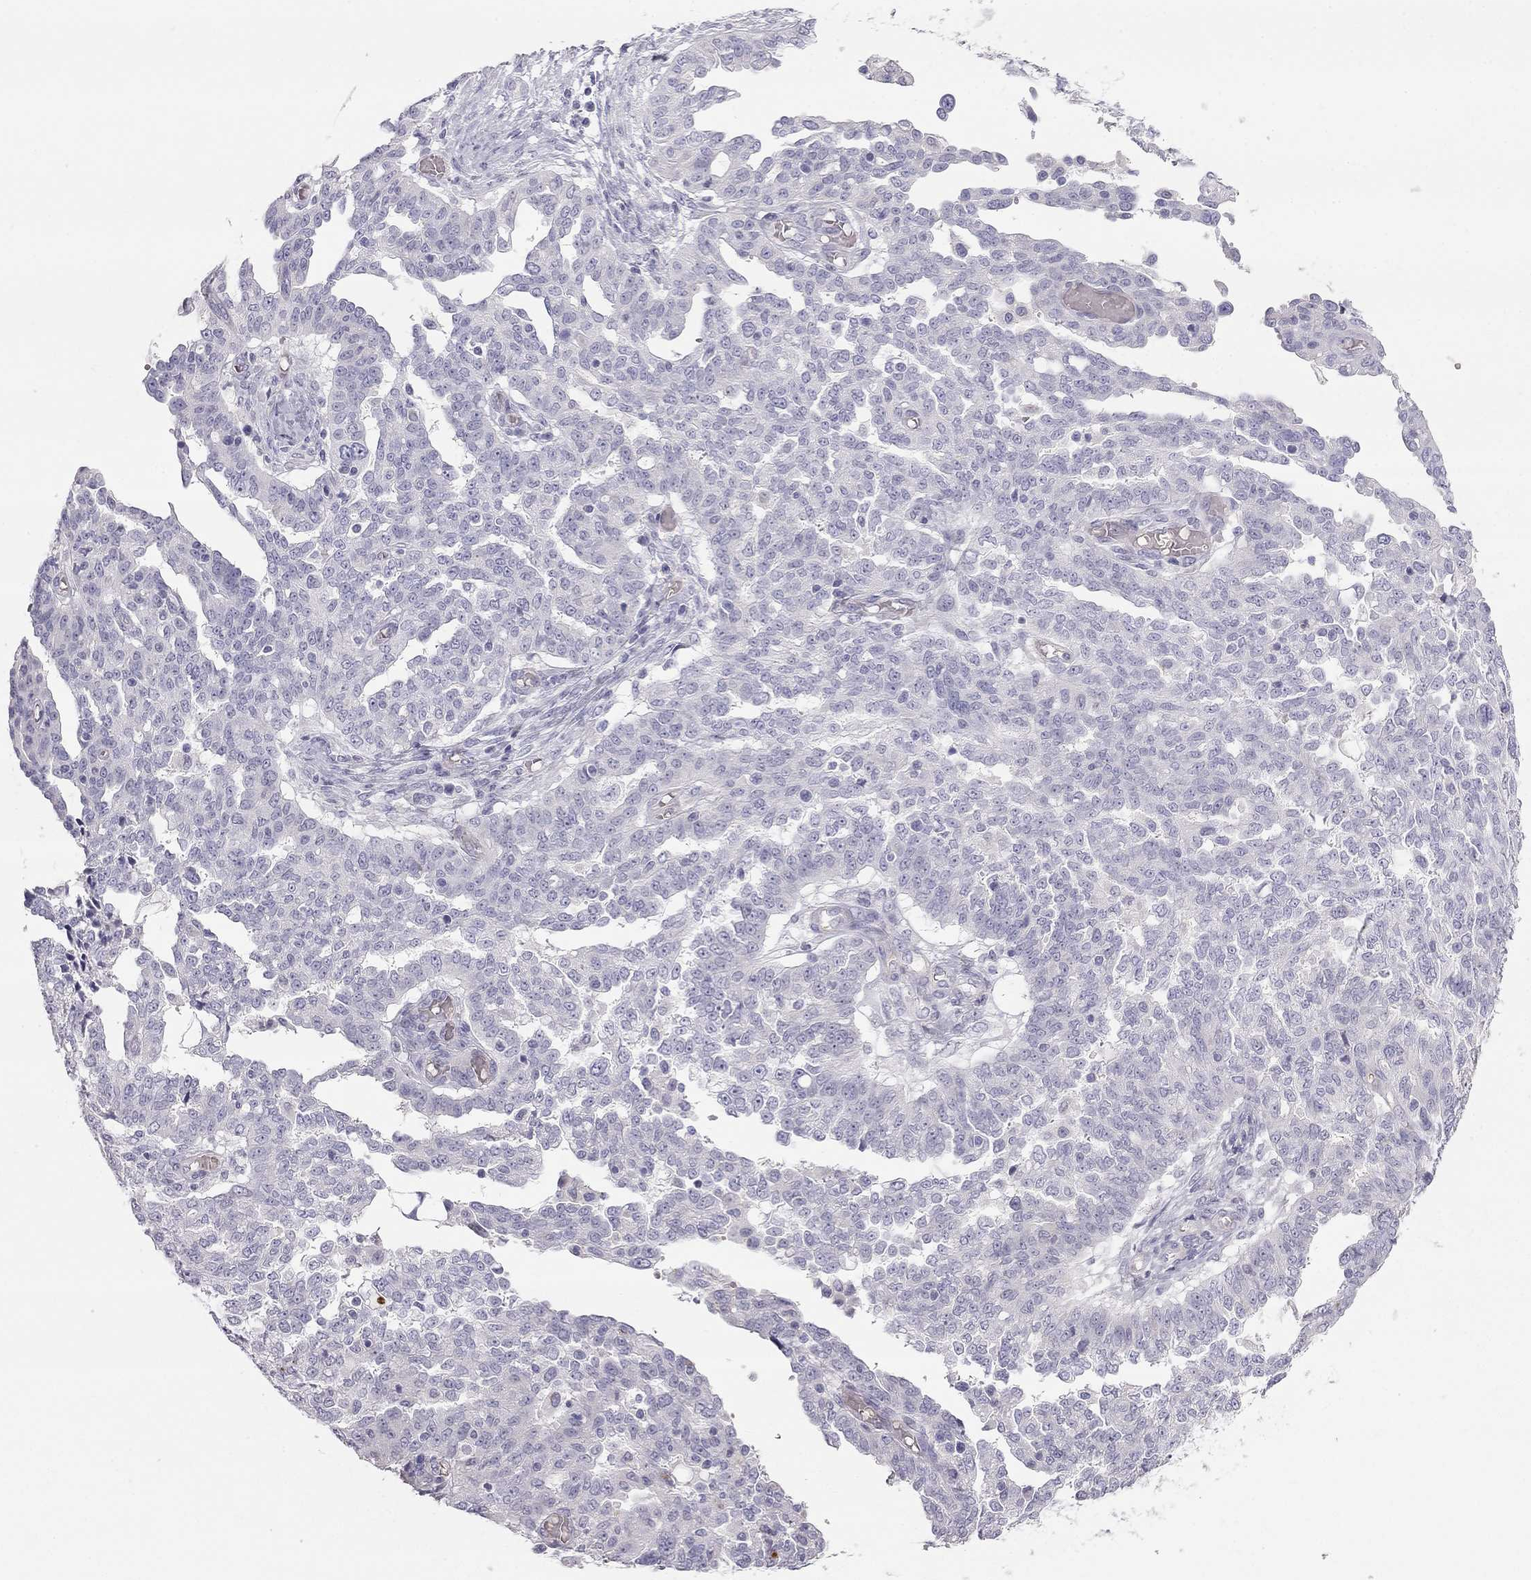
{"staining": {"intensity": "negative", "quantity": "none", "location": "none"}, "tissue": "ovarian cancer", "cell_type": "Tumor cells", "image_type": "cancer", "snomed": [{"axis": "morphology", "description": "Cystadenocarcinoma, serous, NOS"}, {"axis": "topography", "description": "Ovary"}], "caption": "There is no significant positivity in tumor cells of ovarian cancer (serous cystadenocarcinoma).", "gene": "TDRD6", "patient": {"sex": "female", "age": 67}}